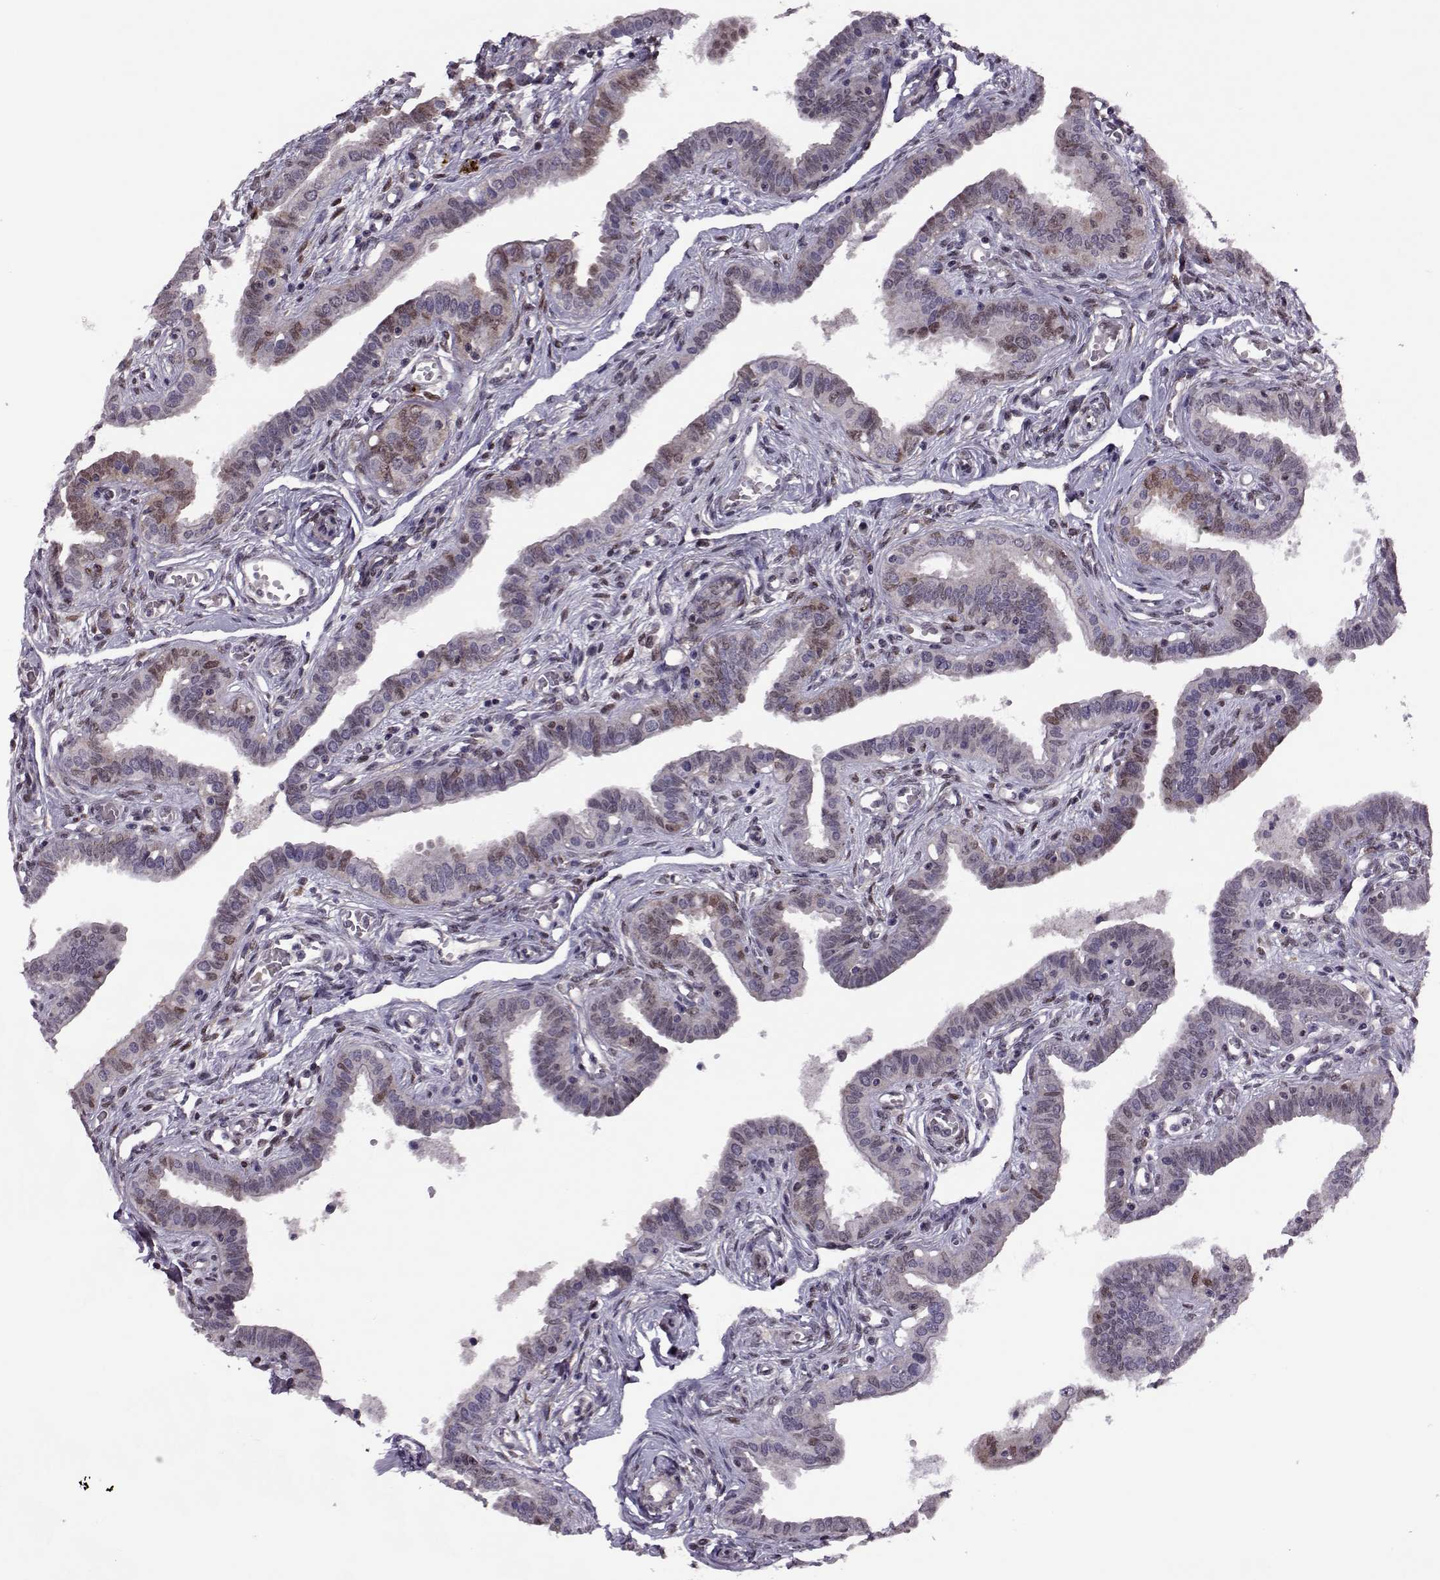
{"staining": {"intensity": "weak", "quantity": "<25%", "location": "cytoplasmic/membranous,nuclear"}, "tissue": "fallopian tube", "cell_type": "Glandular cells", "image_type": "normal", "snomed": [{"axis": "morphology", "description": "Normal tissue, NOS"}, {"axis": "morphology", "description": "Carcinoma, endometroid"}, {"axis": "topography", "description": "Fallopian tube"}, {"axis": "topography", "description": "Ovary"}], "caption": "The image exhibits no significant staining in glandular cells of fallopian tube.", "gene": "CDK4", "patient": {"sex": "female", "age": 42}}